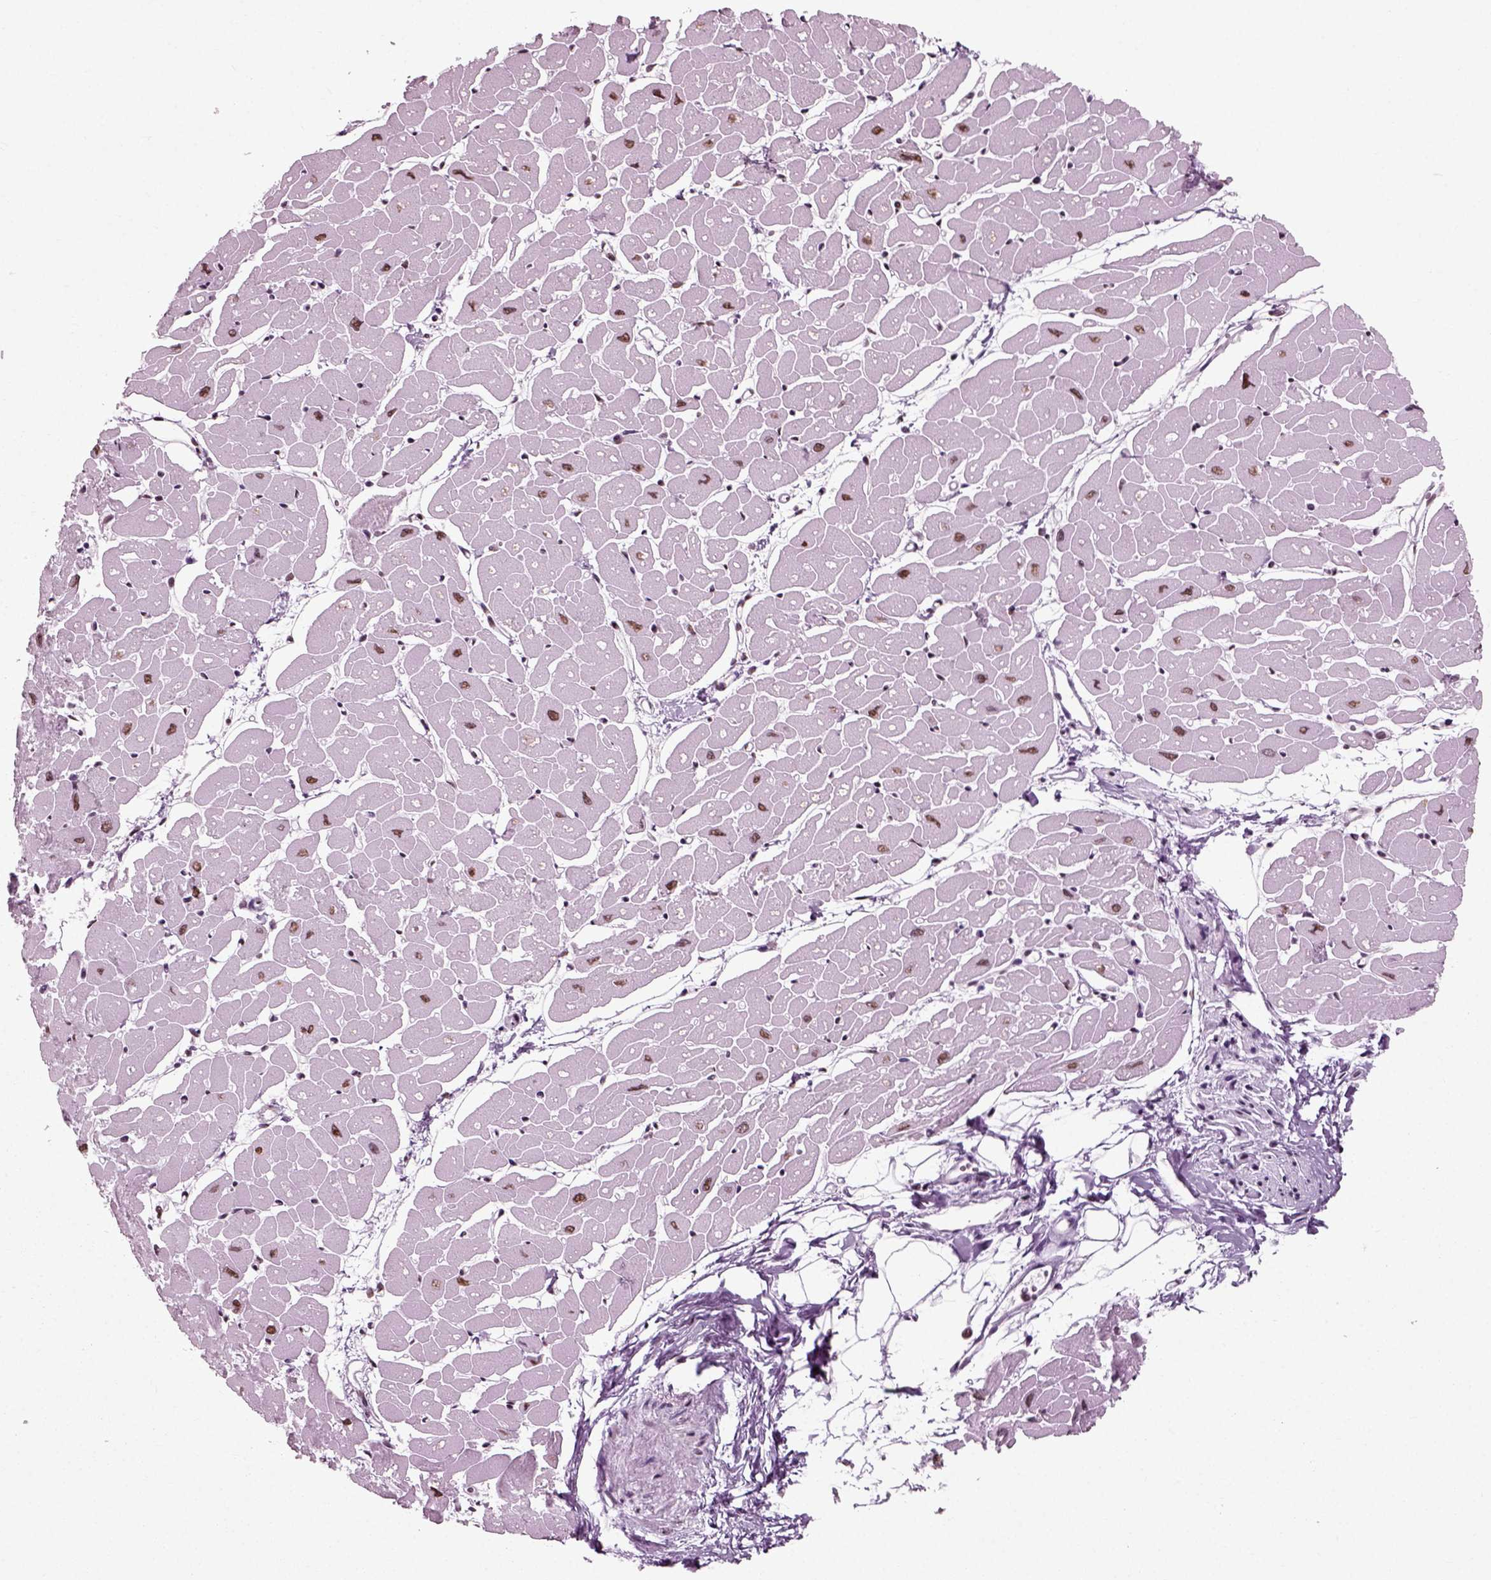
{"staining": {"intensity": "moderate", "quantity": ">75%", "location": "nuclear"}, "tissue": "heart muscle", "cell_type": "Cardiomyocytes", "image_type": "normal", "snomed": [{"axis": "morphology", "description": "Normal tissue, NOS"}, {"axis": "topography", "description": "Heart"}], "caption": "Immunohistochemical staining of benign heart muscle displays moderate nuclear protein expression in approximately >75% of cardiomyocytes. The staining is performed using DAB (3,3'-diaminobenzidine) brown chromogen to label protein expression. The nuclei are counter-stained blue using hematoxylin.", "gene": "POLR1H", "patient": {"sex": "male", "age": 57}}